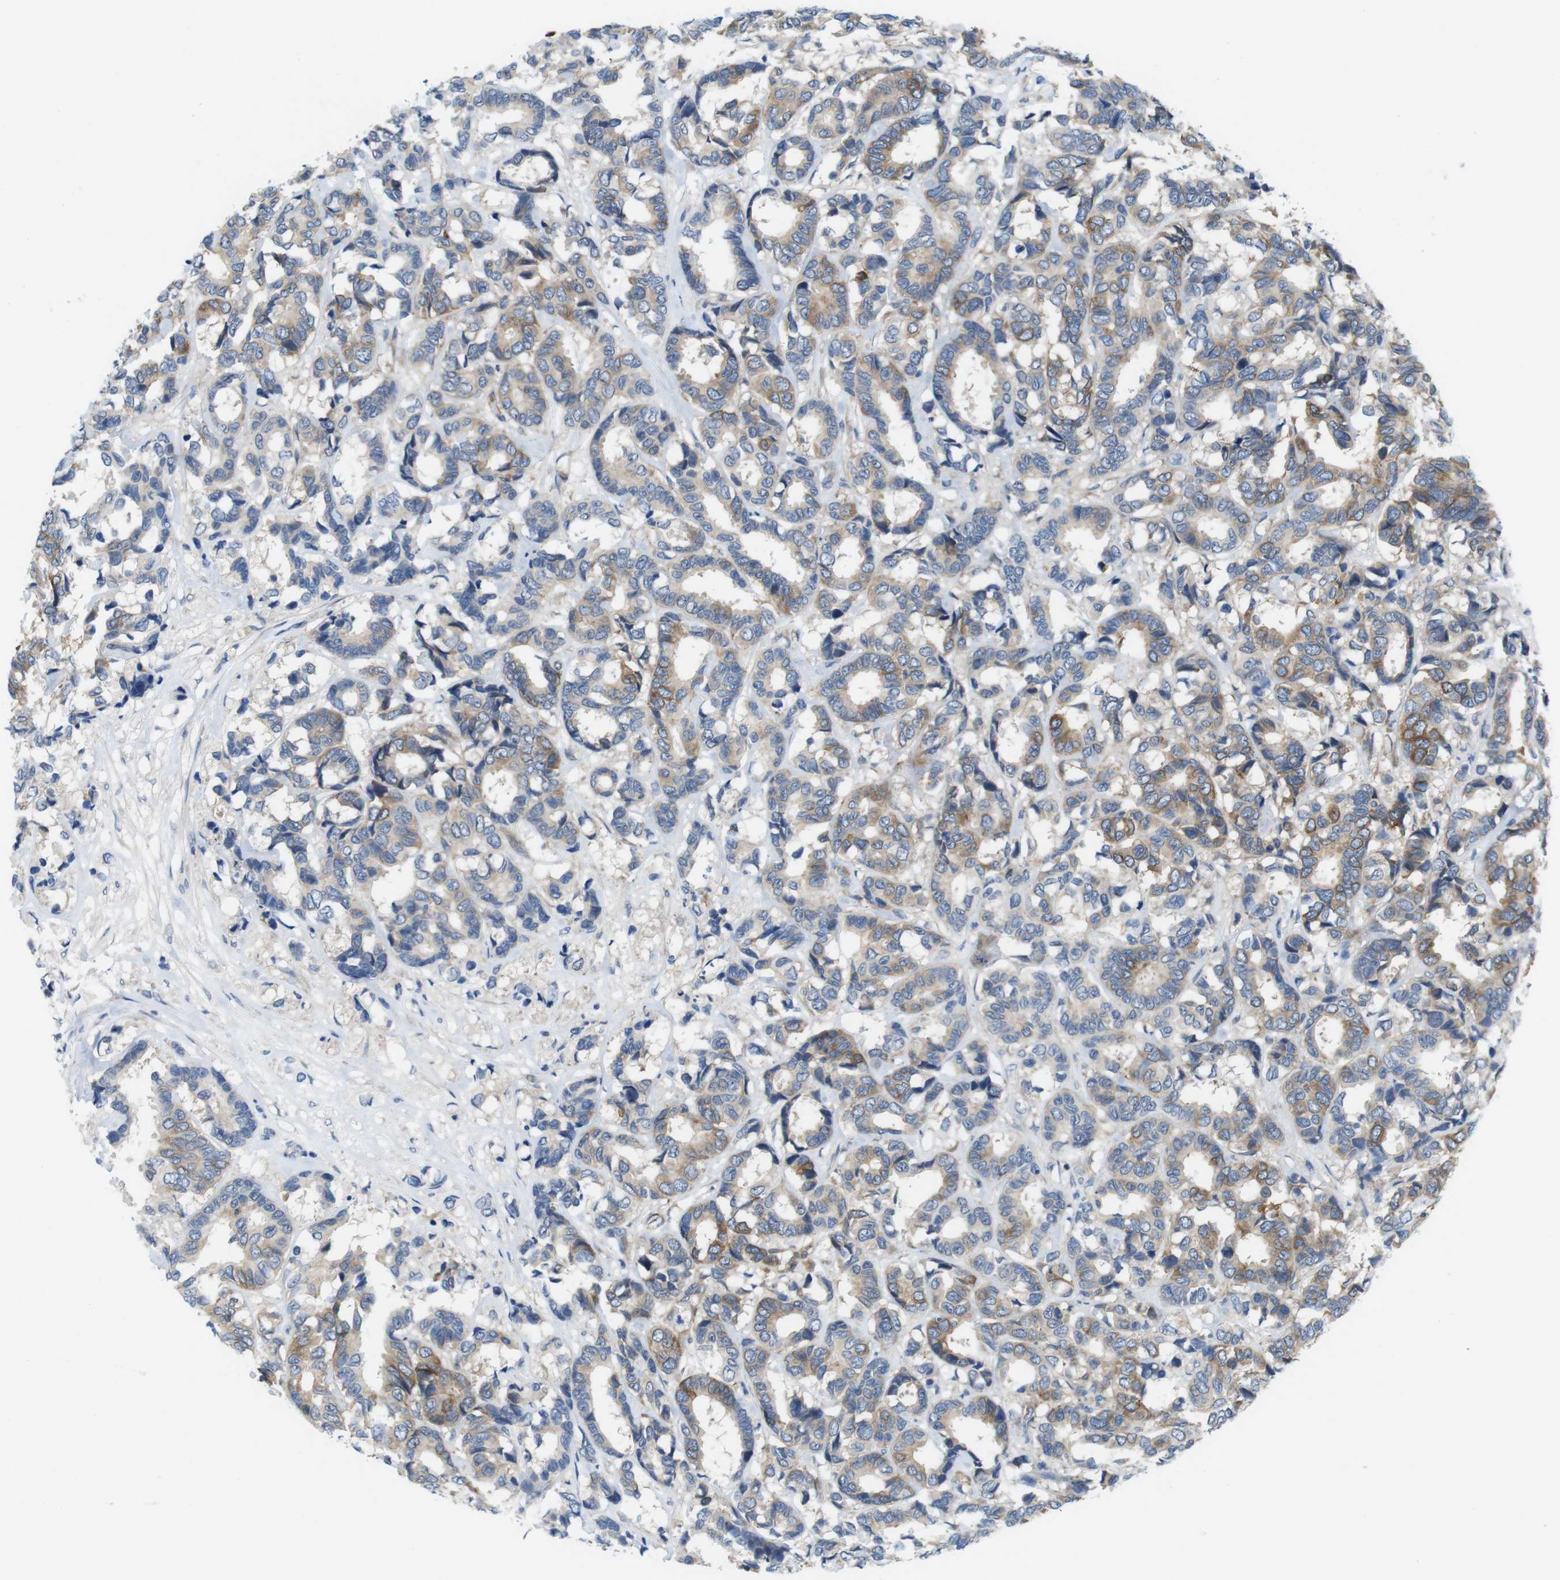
{"staining": {"intensity": "weak", "quantity": ">75%", "location": "cytoplasmic/membranous"}, "tissue": "breast cancer", "cell_type": "Tumor cells", "image_type": "cancer", "snomed": [{"axis": "morphology", "description": "Duct carcinoma"}, {"axis": "topography", "description": "Breast"}], "caption": "Immunohistochemistry (DAB) staining of human breast cancer exhibits weak cytoplasmic/membranous protein staining in approximately >75% of tumor cells. The protein is stained brown, and the nuclei are stained in blue (DAB (3,3'-diaminobenzidine) IHC with brightfield microscopy, high magnification).", "gene": "DCLK1", "patient": {"sex": "female", "age": 87}}